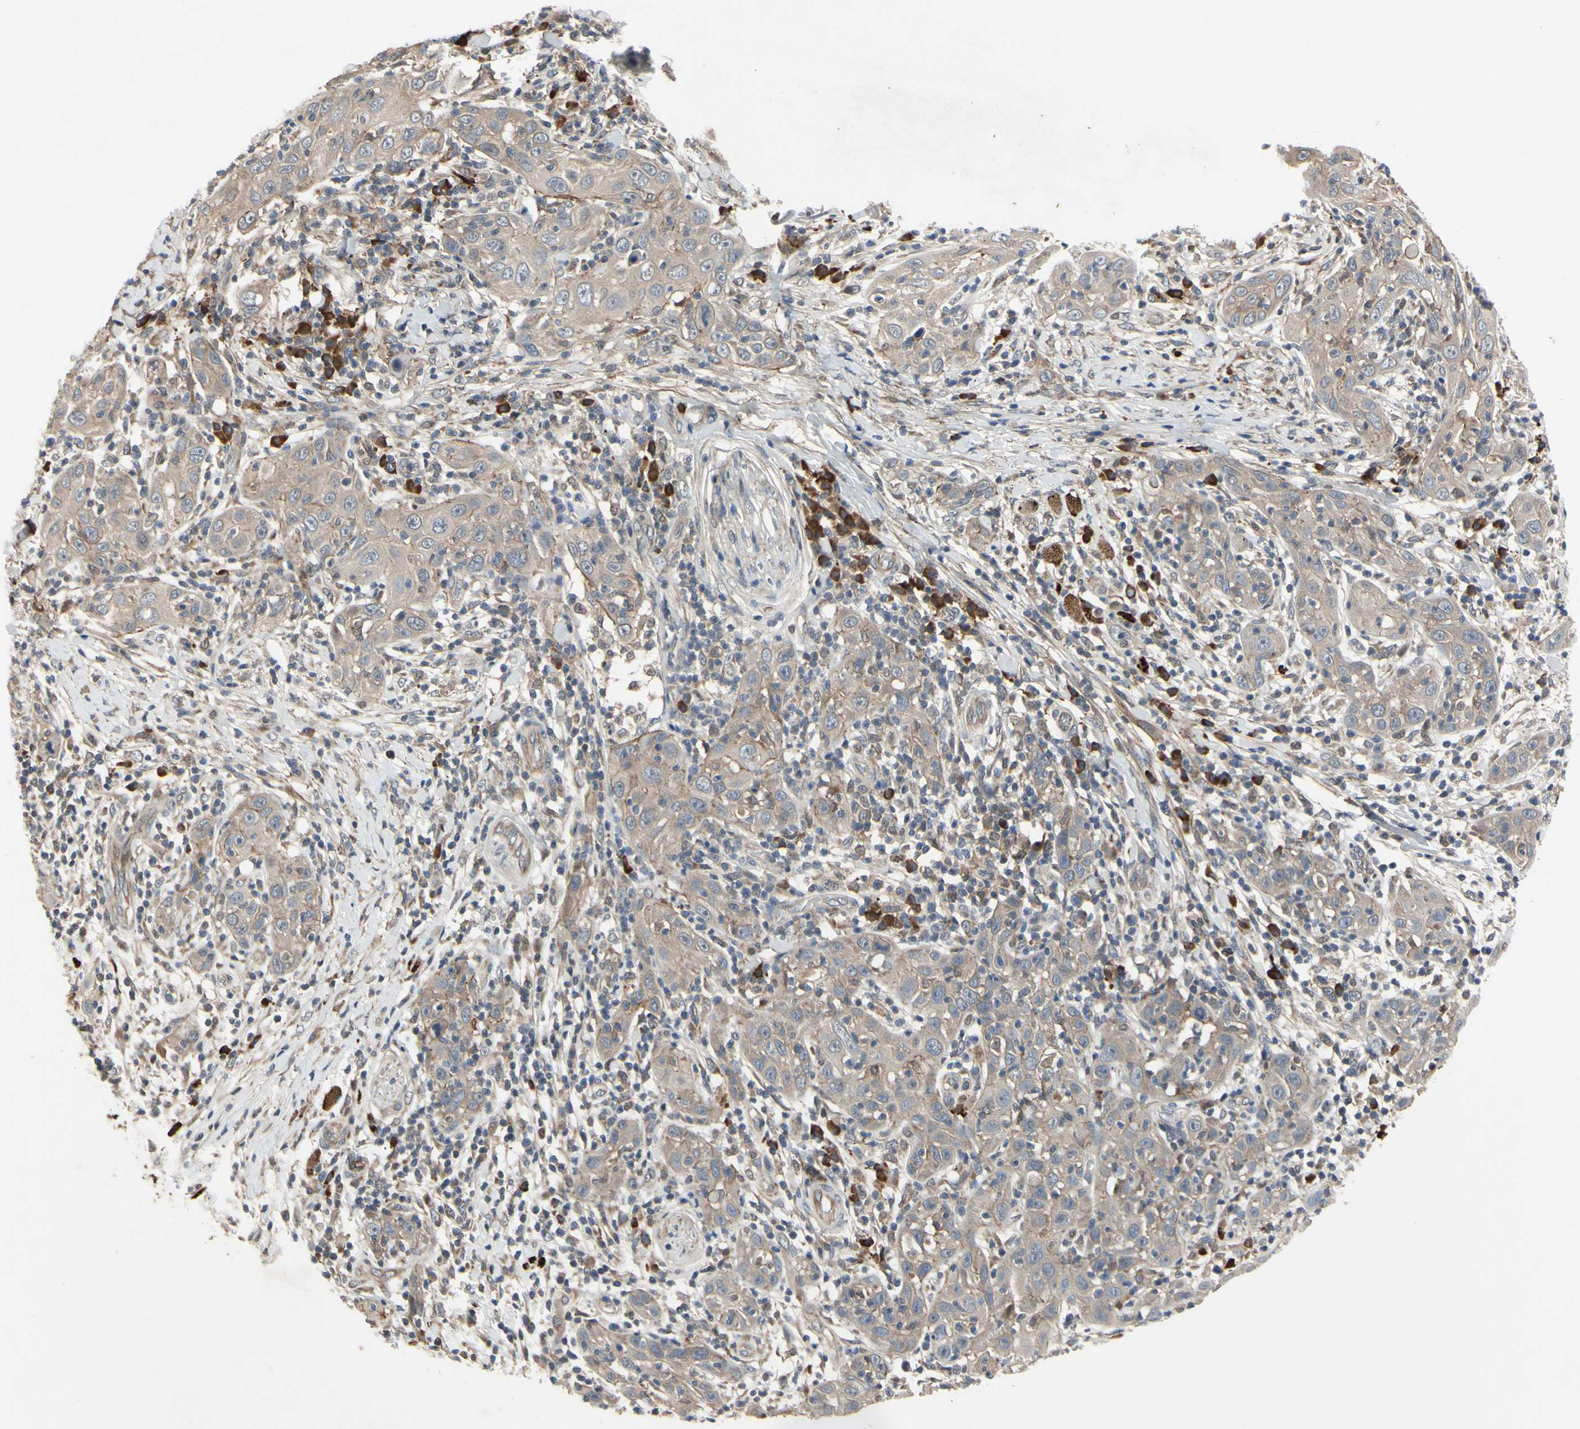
{"staining": {"intensity": "weak", "quantity": ">75%", "location": "cytoplasmic/membranous"}, "tissue": "skin cancer", "cell_type": "Tumor cells", "image_type": "cancer", "snomed": [{"axis": "morphology", "description": "Squamous cell carcinoma, NOS"}, {"axis": "topography", "description": "Skin"}], "caption": "Brown immunohistochemical staining in skin cancer (squamous cell carcinoma) displays weak cytoplasmic/membranous positivity in approximately >75% of tumor cells.", "gene": "XIAP", "patient": {"sex": "female", "age": 88}}